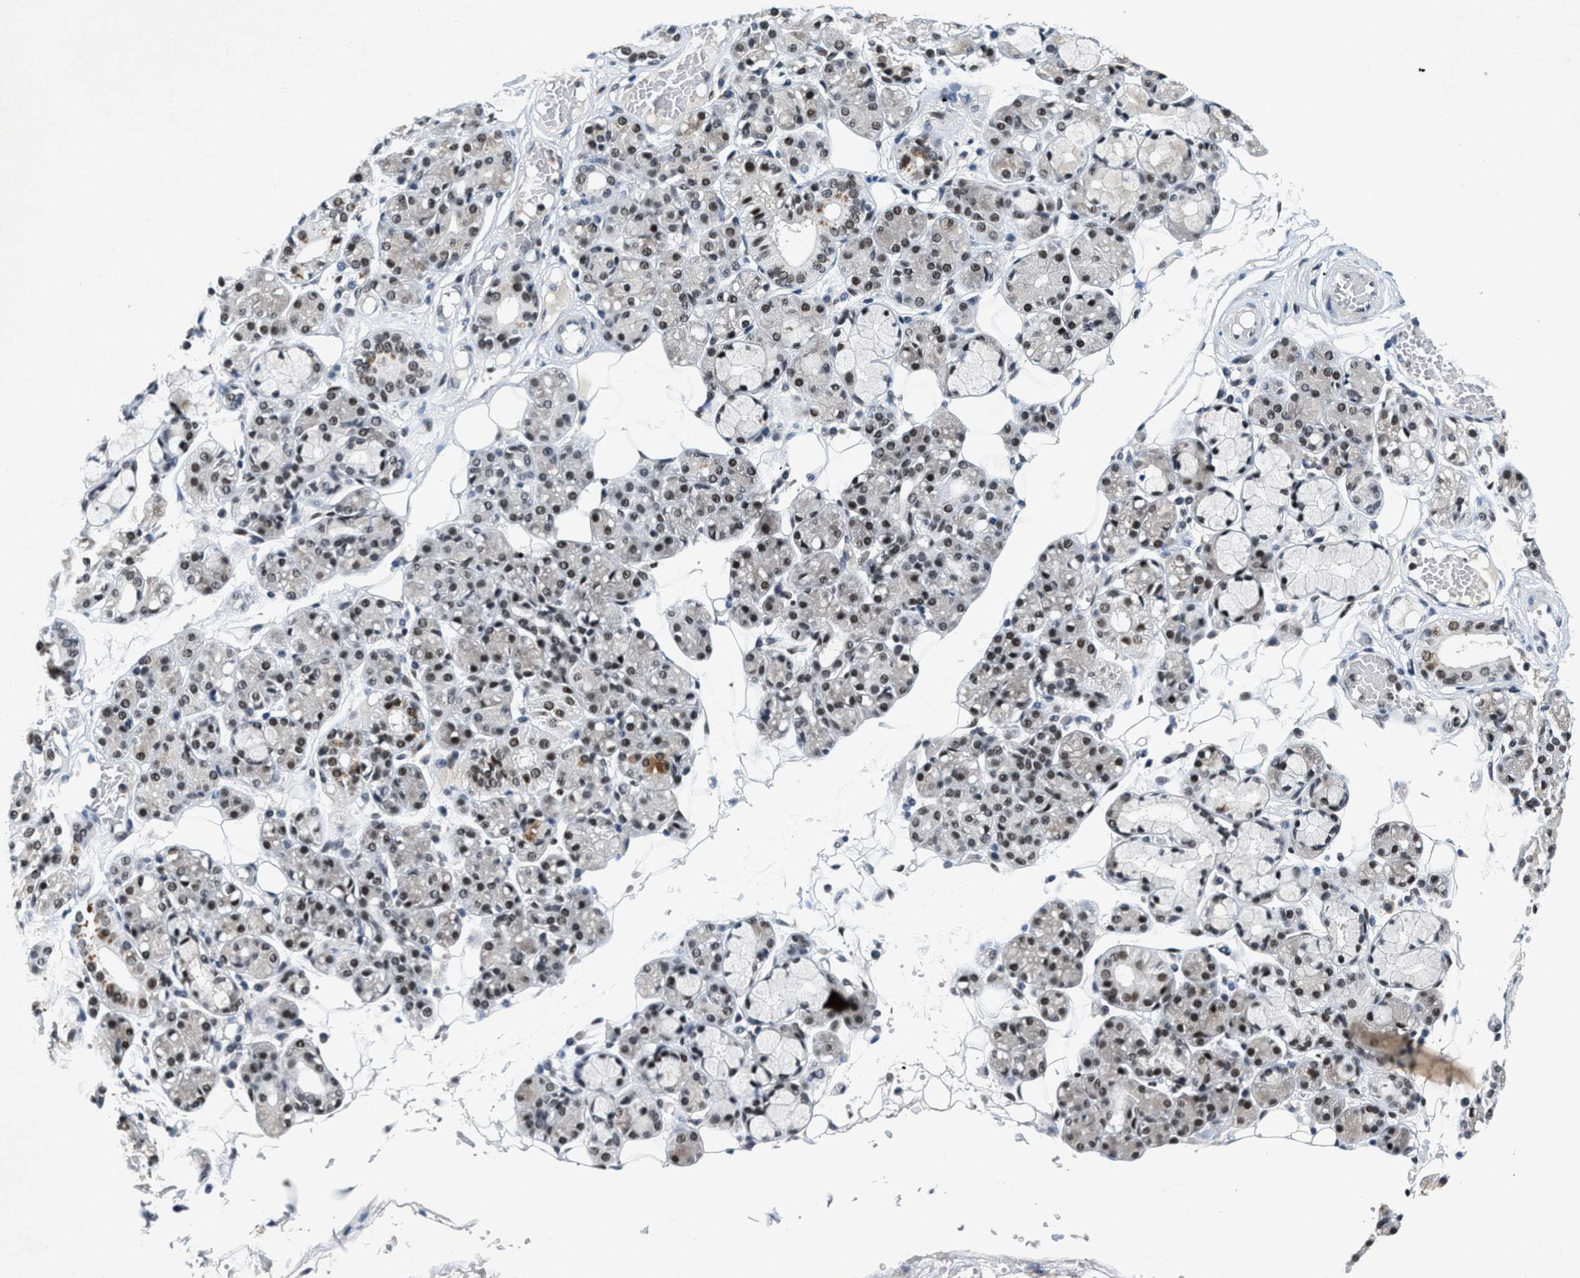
{"staining": {"intensity": "moderate", "quantity": ">75%", "location": "nuclear"}, "tissue": "salivary gland", "cell_type": "Glandular cells", "image_type": "normal", "snomed": [{"axis": "morphology", "description": "Normal tissue, NOS"}, {"axis": "topography", "description": "Salivary gland"}], "caption": "High-power microscopy captured an immunohistochemistry (IHC) histopathology image of benign salivary gland, revealing moderate nuclear positivity in about >75% of glandular cells. The protein of interest is shown in brown color, while the nuclei are stained blue.", "gene": "NCOA1", "patient": {"sex": "male", "age": 63}}